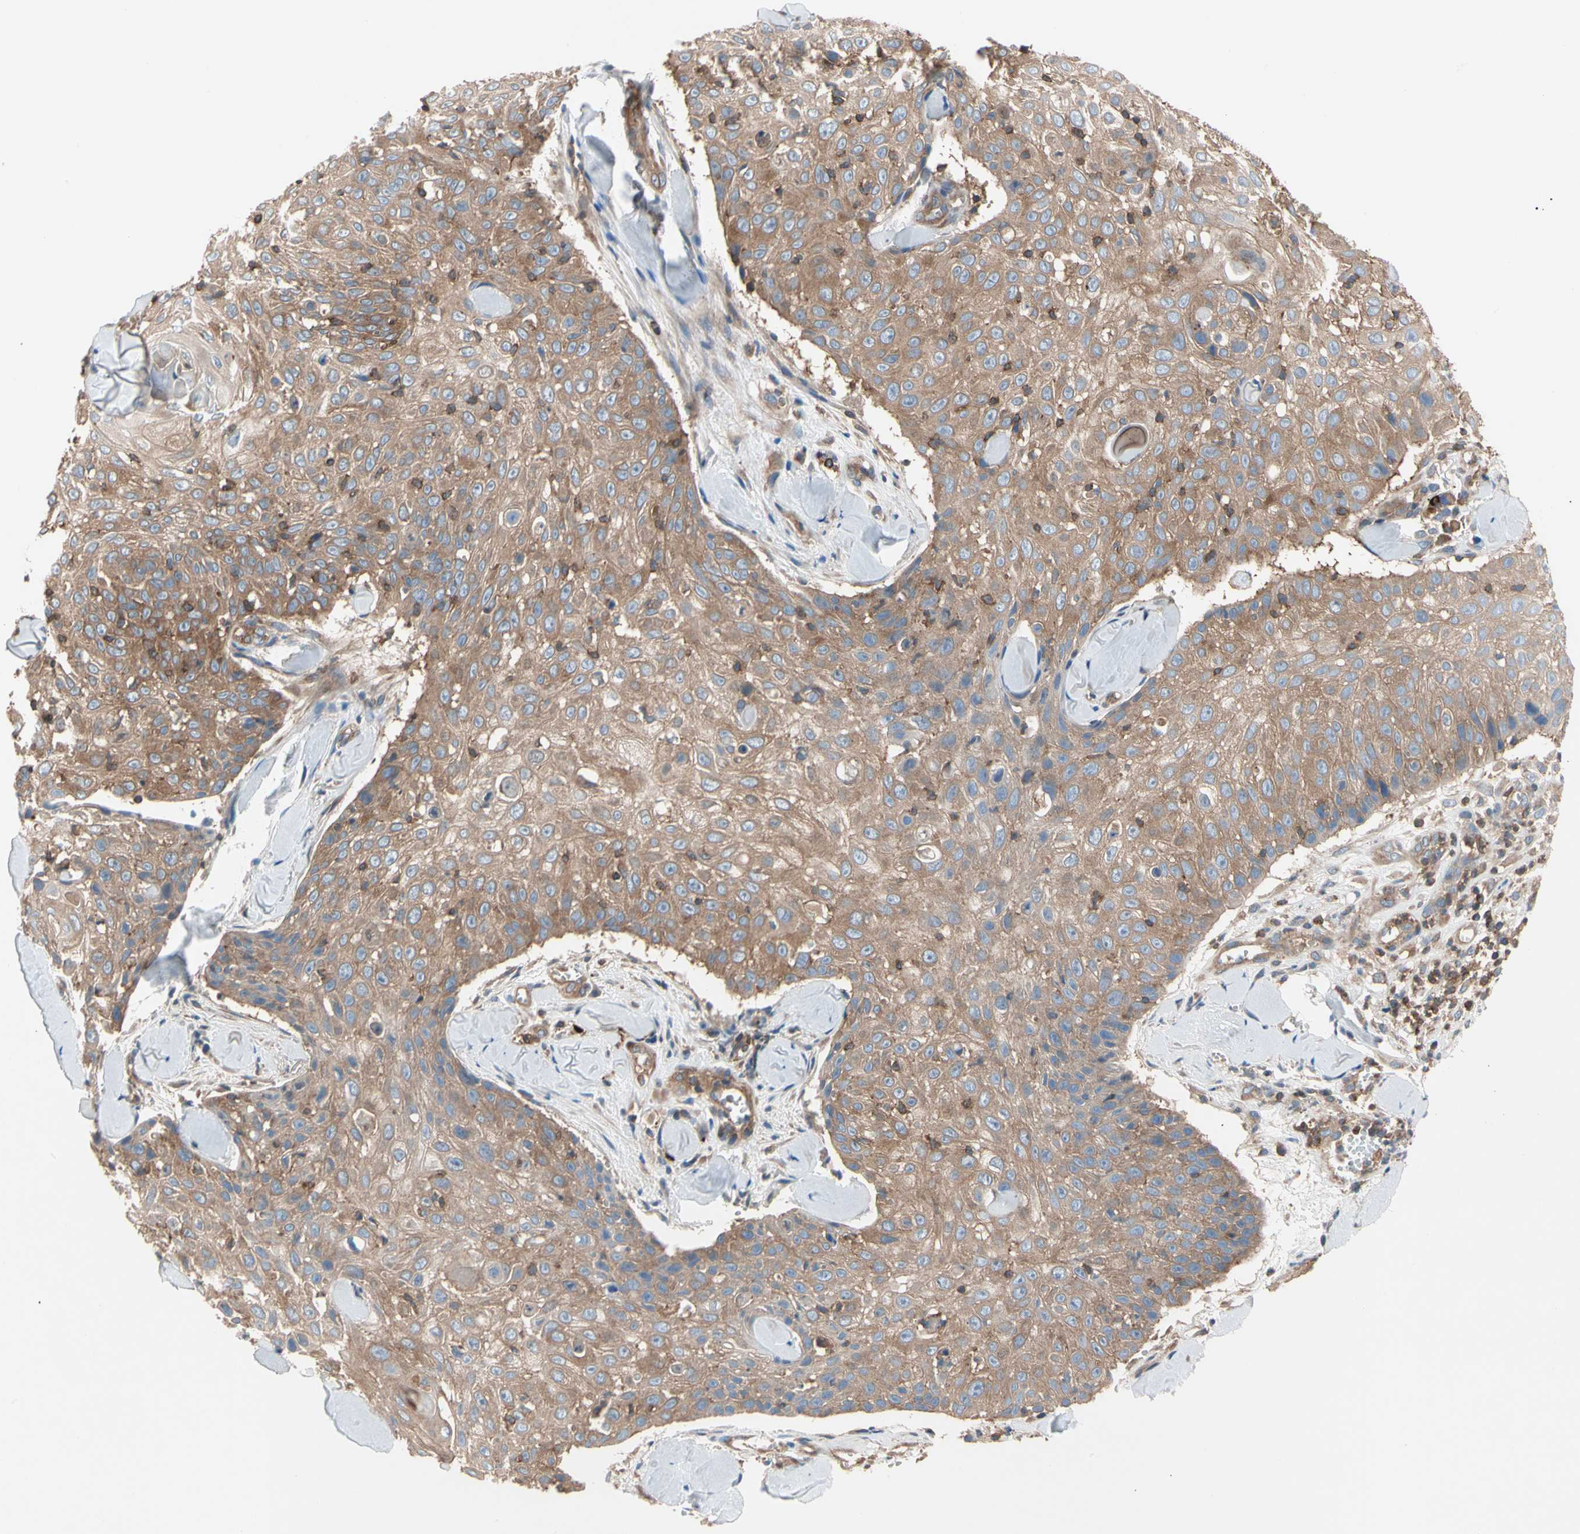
{"staining": {"intensity": "moderate", "quantity": ">75%", "location": "cytoplasmic/membranous"}, "tissue": "skin cancer", "cell_type": "Tumor cells", "image_type": "cancer", "snomed": [{"axis": "morphology", "description": "Squamous cell carcinoma, NOS"}, {"axis": "topography", "description": "Skin"}], "caption": "Tumor cells demonstrate moderate cytoplasmic/membranous expression in about >75% of cells in squamous cell carcinoma (skin).", "gene": "ROCK1", "patient": {"sex": "male", "age": 86}}